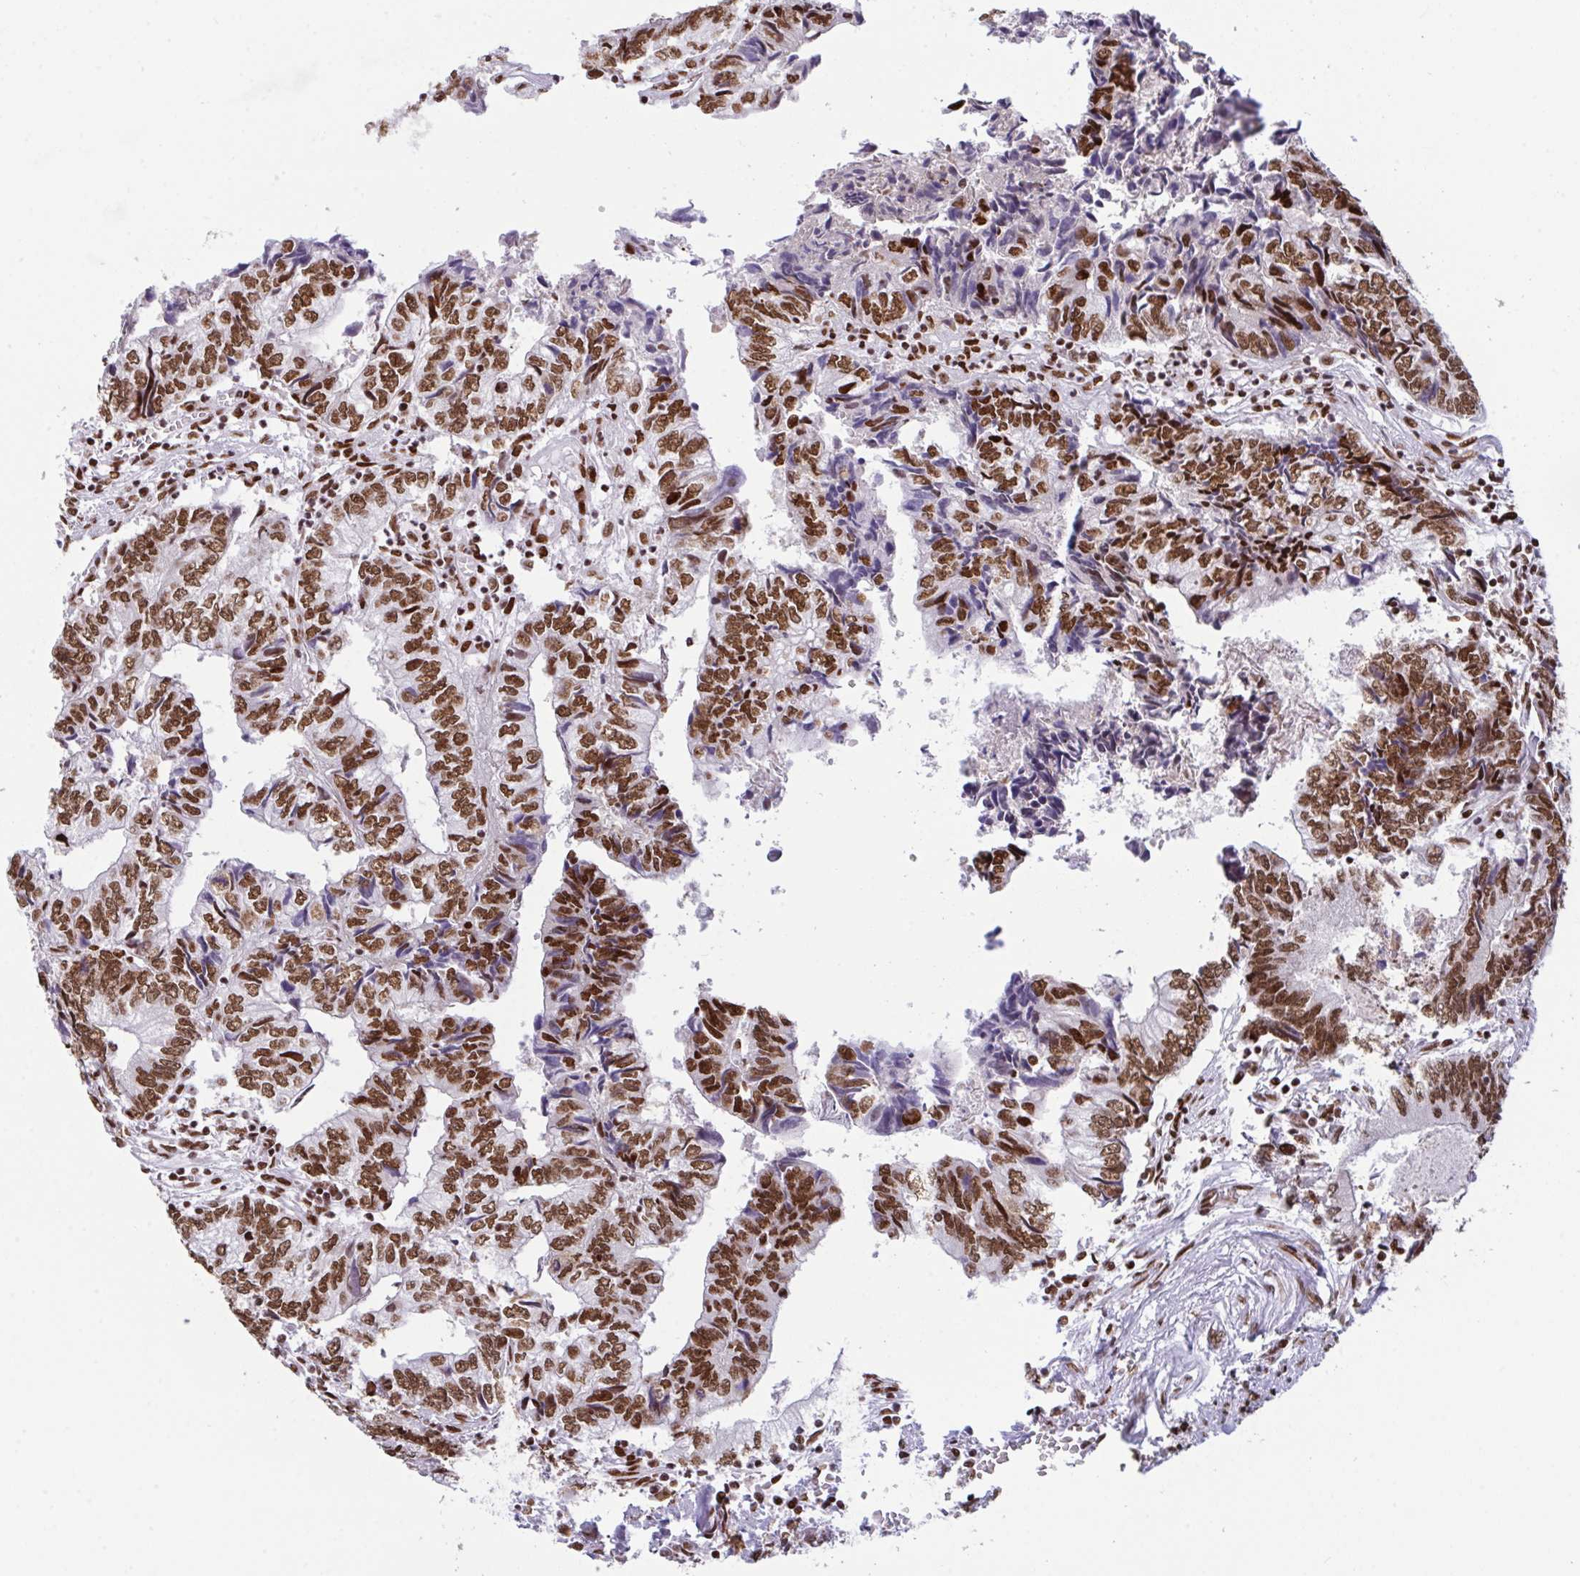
{"staining": {"intensity": "strong", "quantity": ">75%", "location": "nuclear"}, "tissue": "colorectal cancer", "cell_type": "Tumor cells", "image_type": "cancer", "snomed": [{"axis": "morphology", "description": "Adenocarcinoma, NOS"}, {"axis": "topography", "description": "Colon"}], "caption": "Strong nuclear staining is present in approximately >75% of tumor cells in colorectal cancer (adenocarcinoma).", "gene": "CLP1", "patient": {"sex": "male", "age": 86}}